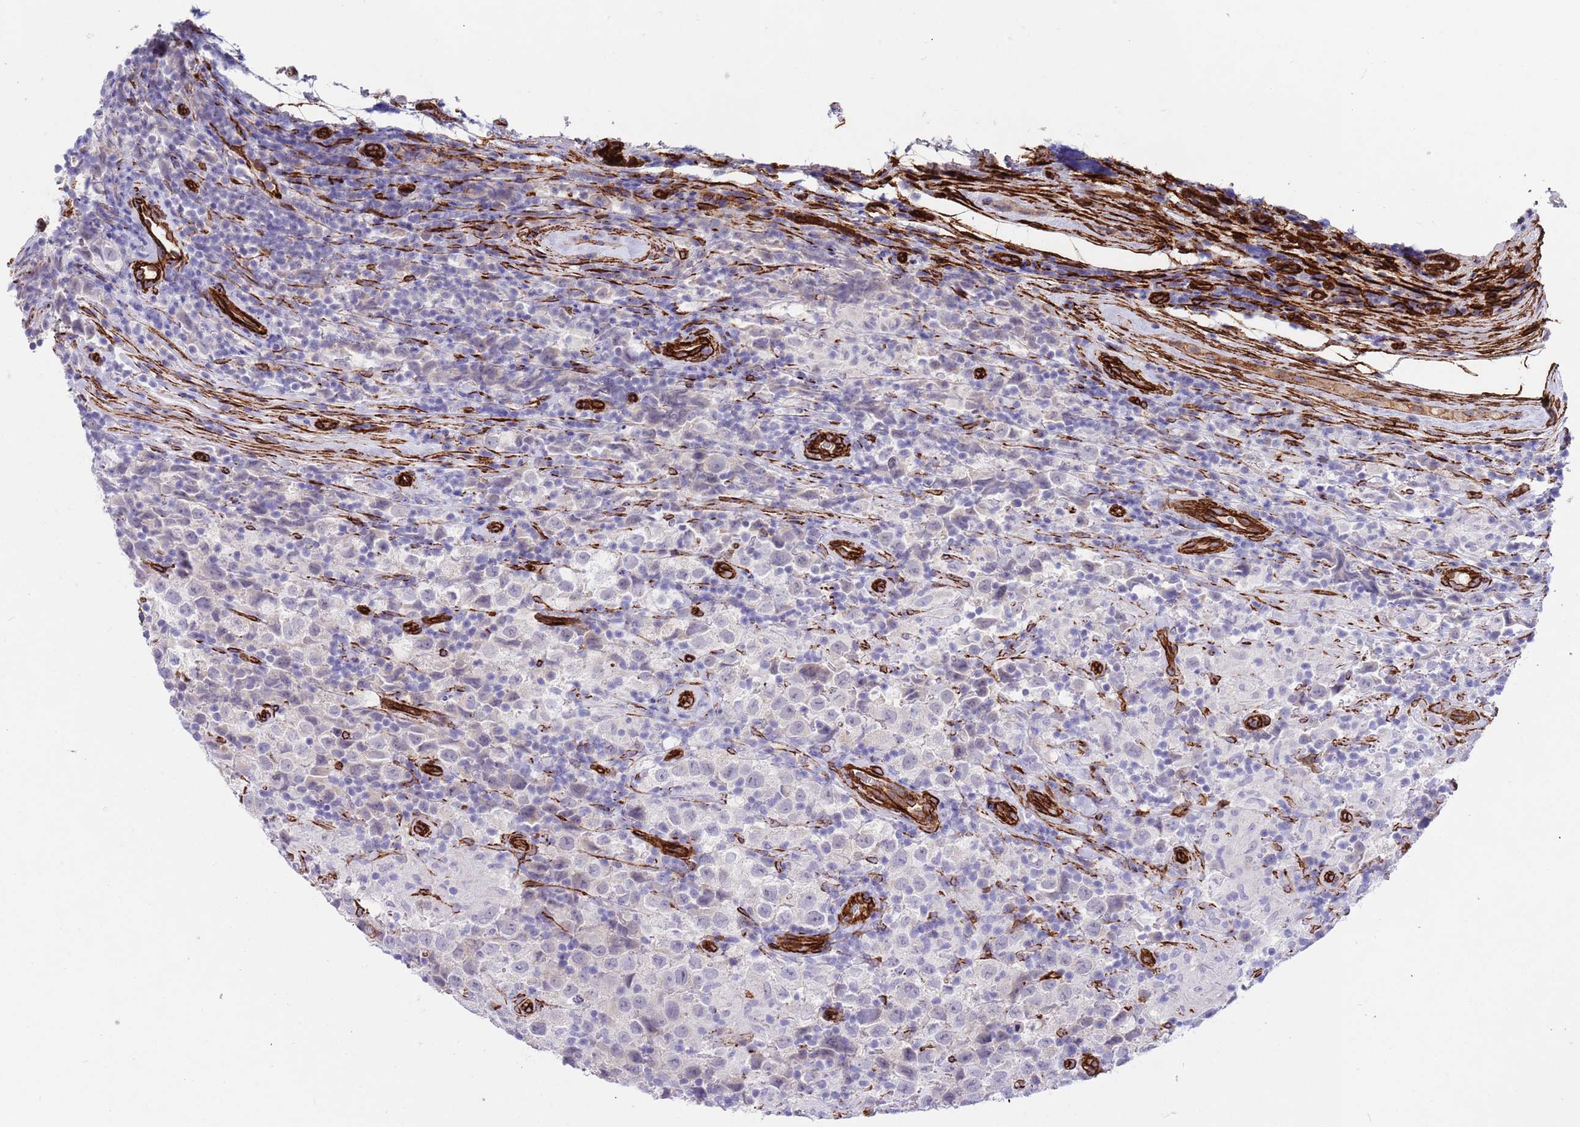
{"staining": {"intensity": "negative", "quantity": "none", "location": "none"}, "tissue": "testis cancer", "cell_type": "Tumor cells", "image_type": "cancer", "snomed": [{"axis": "morphology", "description": "Seminoma, NOS"}, {"axis": "morphology", "description": "Carcinoma, Embryonal, NOS"}, {"axis": "topography", "description": "Testis"}], "caption": "This is an immunohistochemistry image of human testis cancer (embryonal carcinoma). There is no positivity in tumor cells.", "gene": "CAV2", "patient": {"sex": "male", "age": 41}}